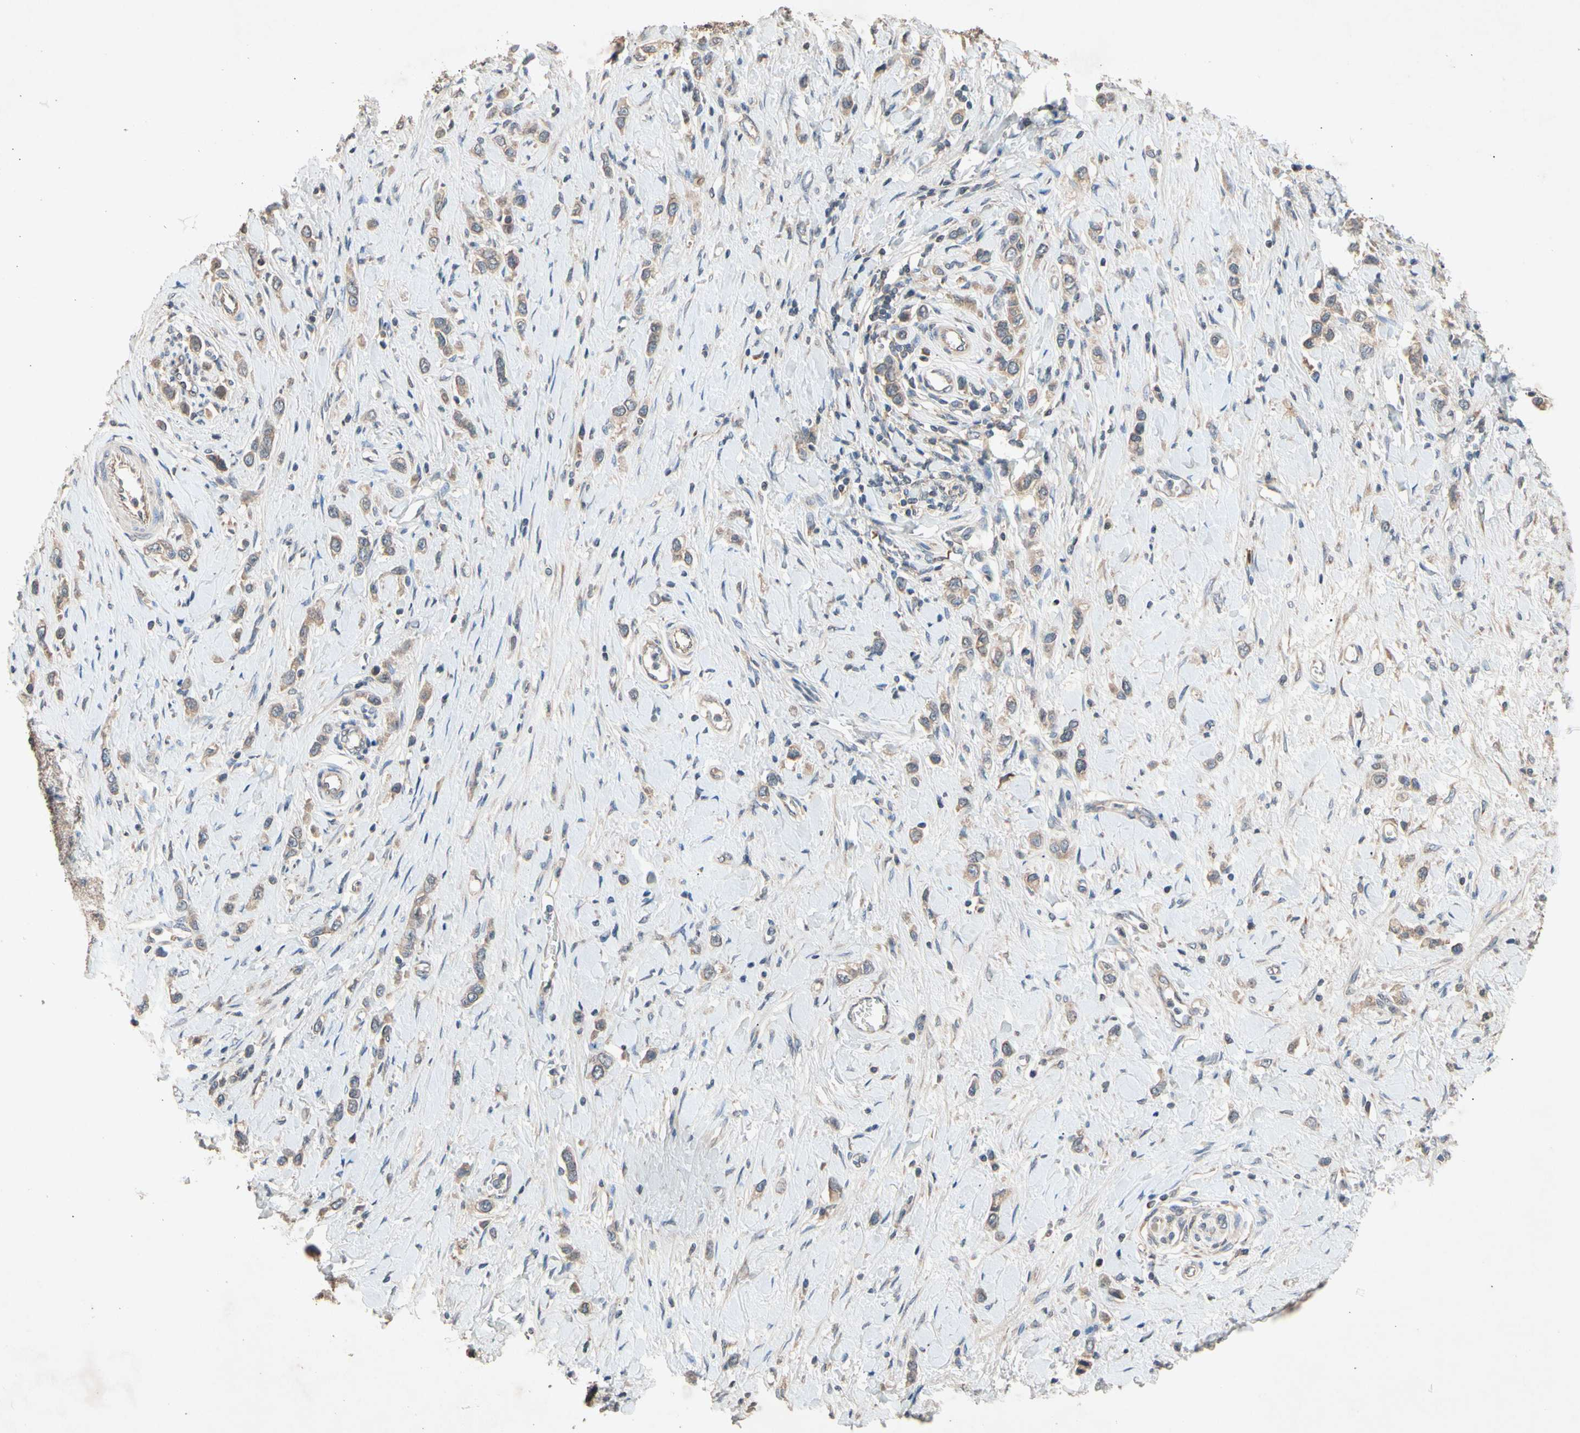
{"staining": {"intensity": "weak", "quantity": ">75%", "location": "cytoplasmic/membranous"}, "tissue": "stomach cancer", "cell_type": "Tumor cells", "image_type": "cancer", "snomed": [{"axis": "morphology", "description": "Normal tissue, NOS"}, {"axis": "morphology", "description": "Adenocarcinoma, NOS"}, {"axis": "topography", "description": "Stomach, upper"}, {"axis": "topography", "description": "Stomach"}], "caption": "Stomach cancer (adenocarcinoma) stained with DAB (3,3'-diaminobenzidine) immunohistochemistry exhibits low levels of weak cytoplasmic/membranous staining in about >75% of tumor cells.", "gene": "PRDX4", "patient": {"sex": "female", "age": 65}}